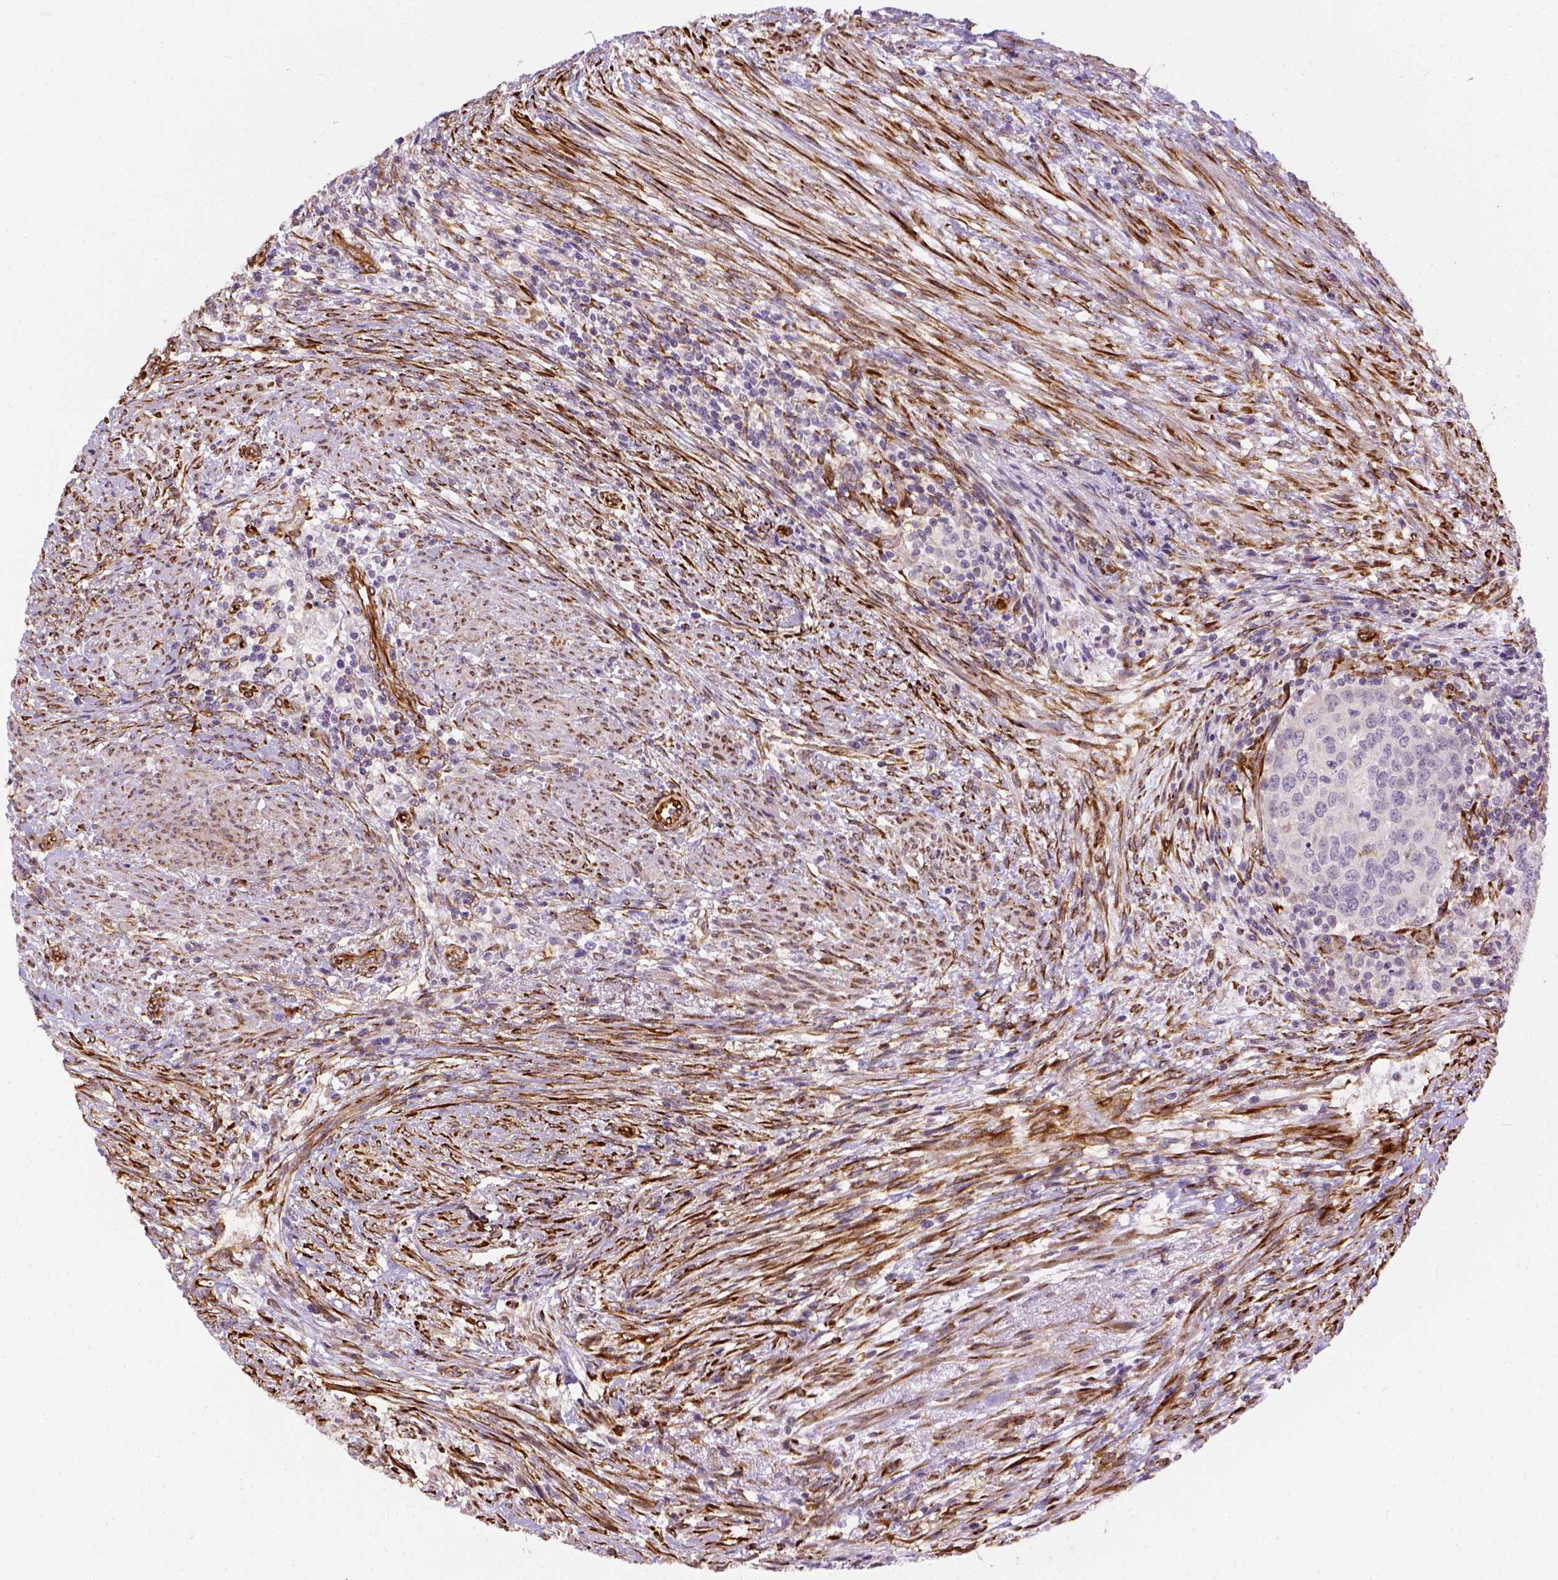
{"staining": {"intensity": "negative", "quantity": "none", "location": "none"}, "tissue": "urothelial cancer", "cell_type": "Tumor cells", "image_type": "cancer", "snomed": [{"axis": "morphology", "description": "Urothelial carcinoma, High grade"}, {"axis": "topography", "description": "Urinary bladder"}], "caption": "This is an immunohistochemistry photomicrograph of urothelial cancer. There is no staining in tumor cells.", "gene": "KAZN", "patient": {"sex": "female", "age": 78}}